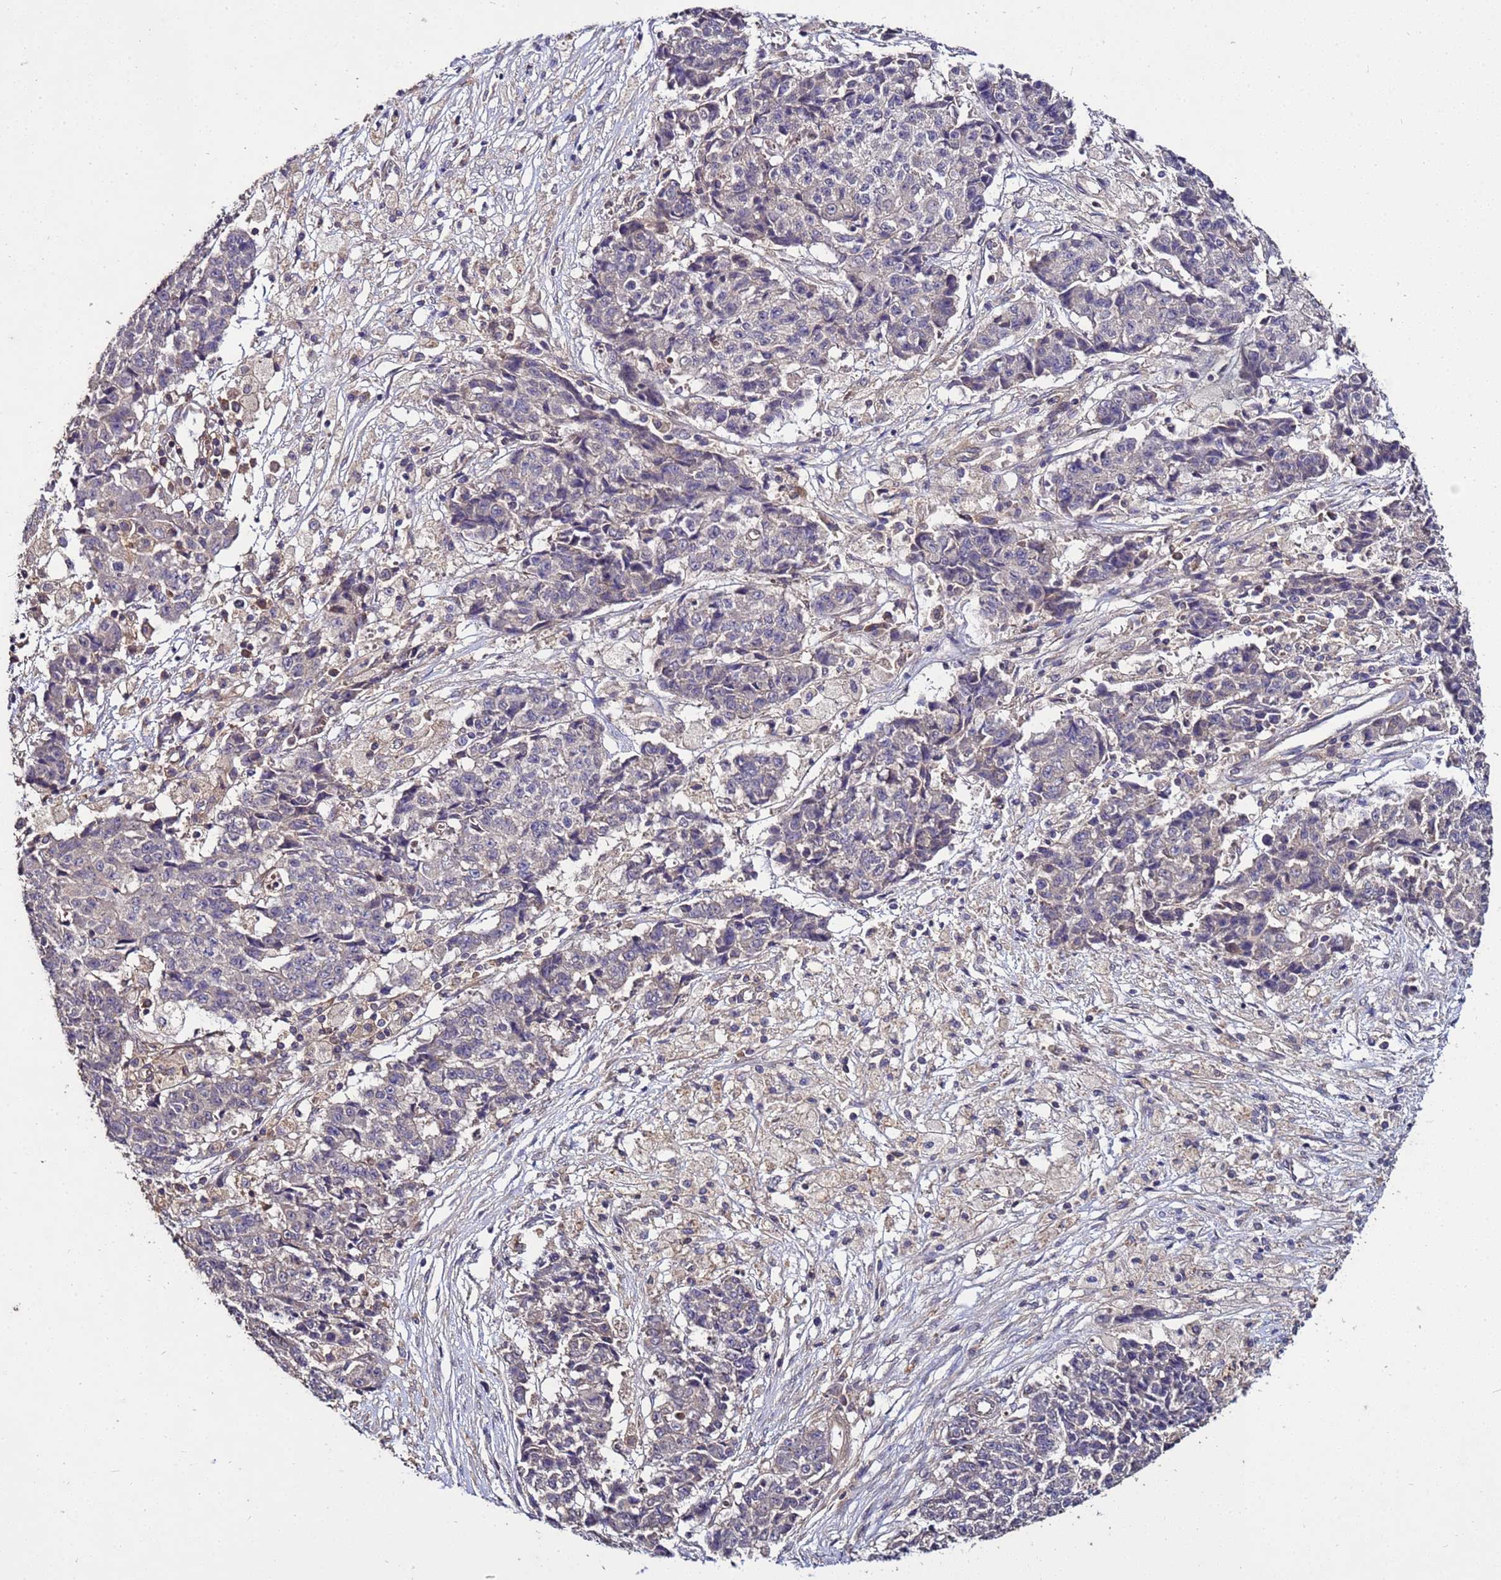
{"staining": {"intensity": "negative", "quantity": "none", "location": "none"}, "tissue": "ovarian cancer", "cell_type": "Tumor cells", "image_type": "cancer", "snomed": [{"axis": "morphology", "description": "Carcinoma, endometroid"}, {"axis": "topography", "description": "Ovary"}], "caption": "This is a photomicrograph of immunohistochemistry (IHC) staining of ovarian cancer, which shows no positivity in tumor cells.", "gene": "GSPT2", "patient": {"sex": "female", "age": 42}}